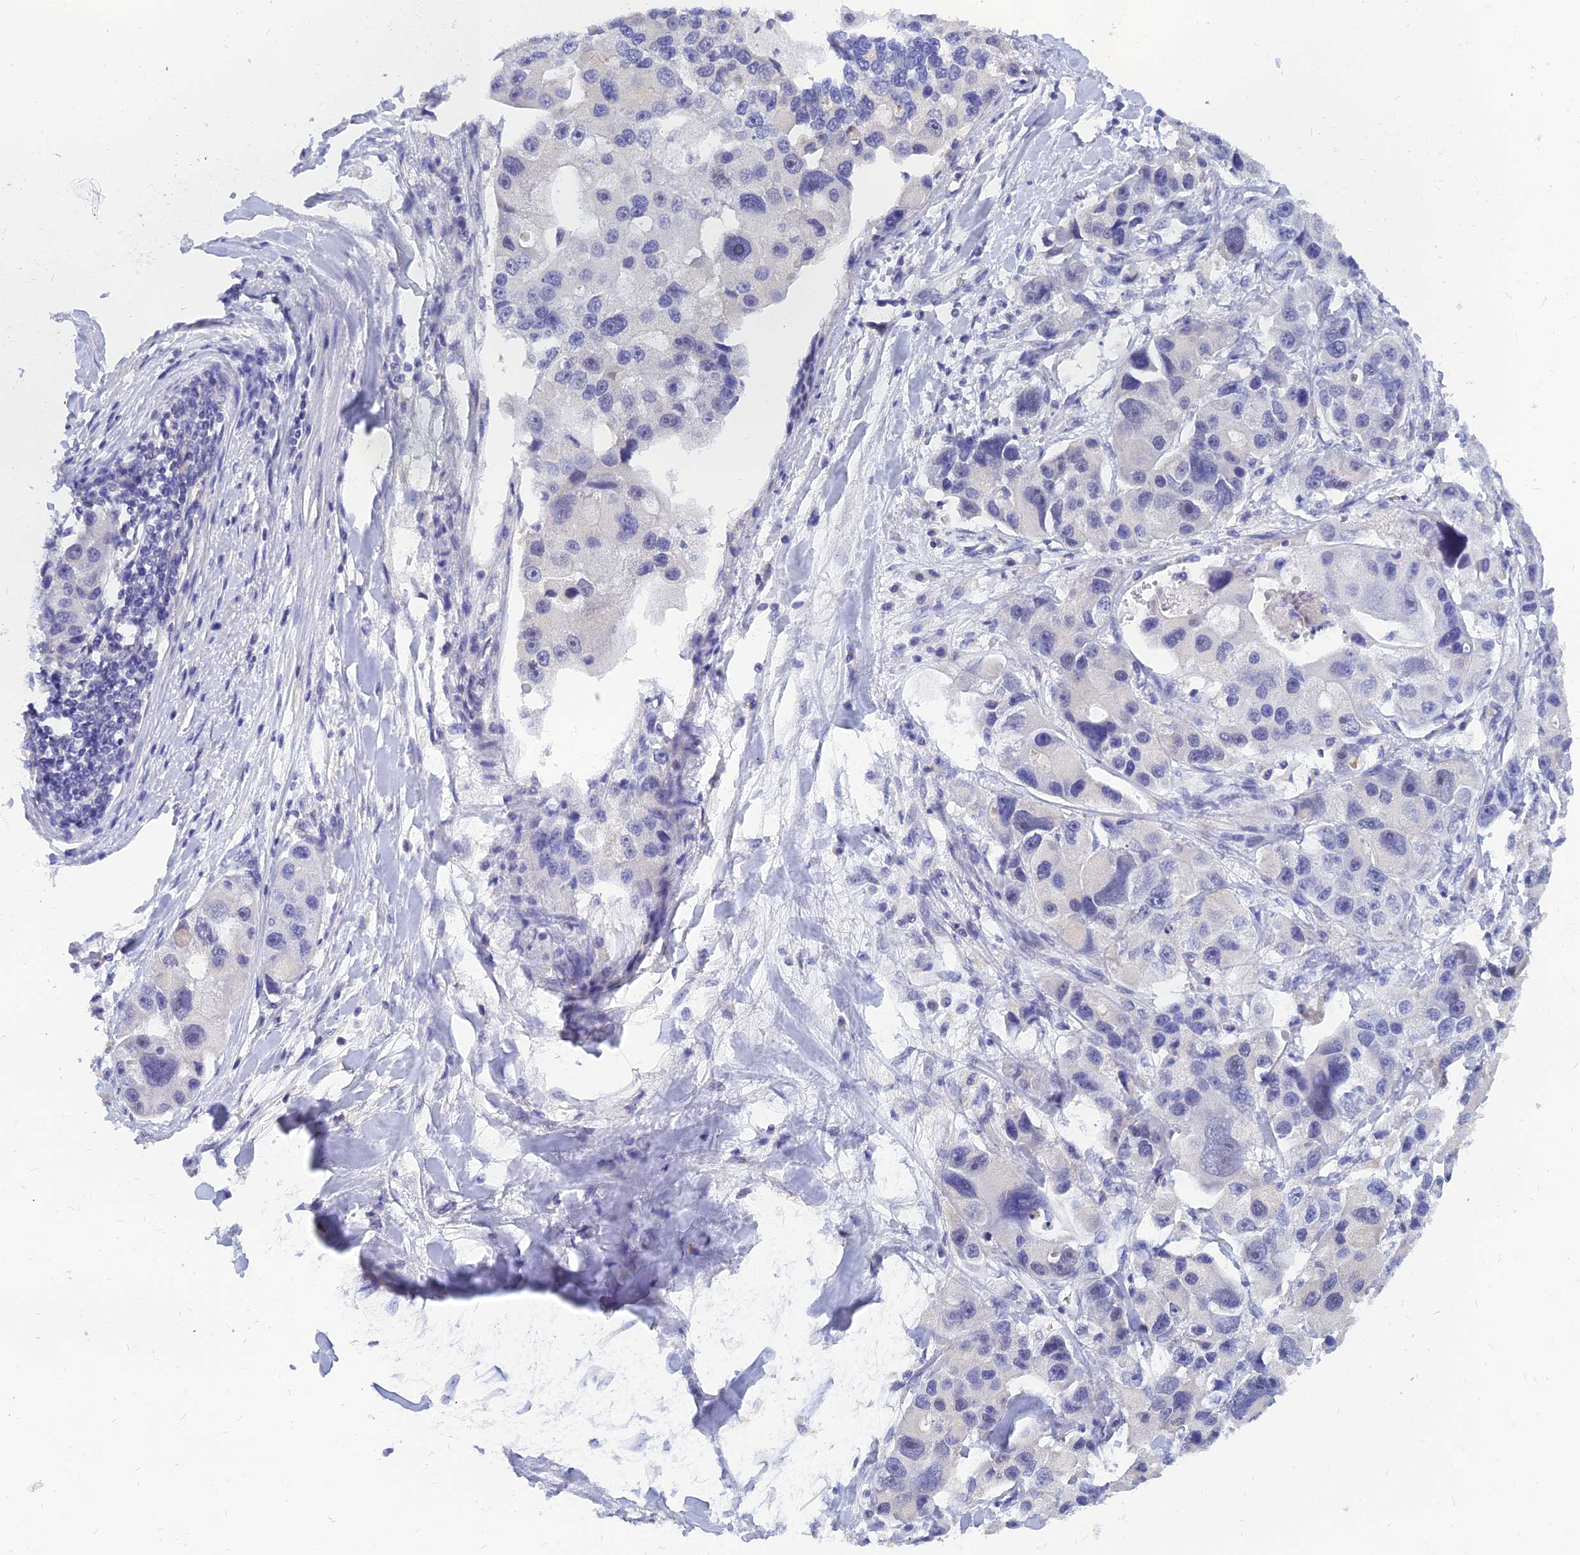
{"staining": {"intensity": "negative", "quantity": "none", "location": "none"}, "tissue": "lung cancer", "cell_type": "Tumor cells", "image_type": "cancer", "snomed": [{"axis": "morphology", "description": "Adenocarcinoma, NOS"}, {"axis": "topography", "description": "Lung"}], "caption": "Immunohistochemical staining of lung cancer reveals no significant expression in tumor cells.", "gene": "TMEM161B", "patient": {"sex": "female", "age": 54}}